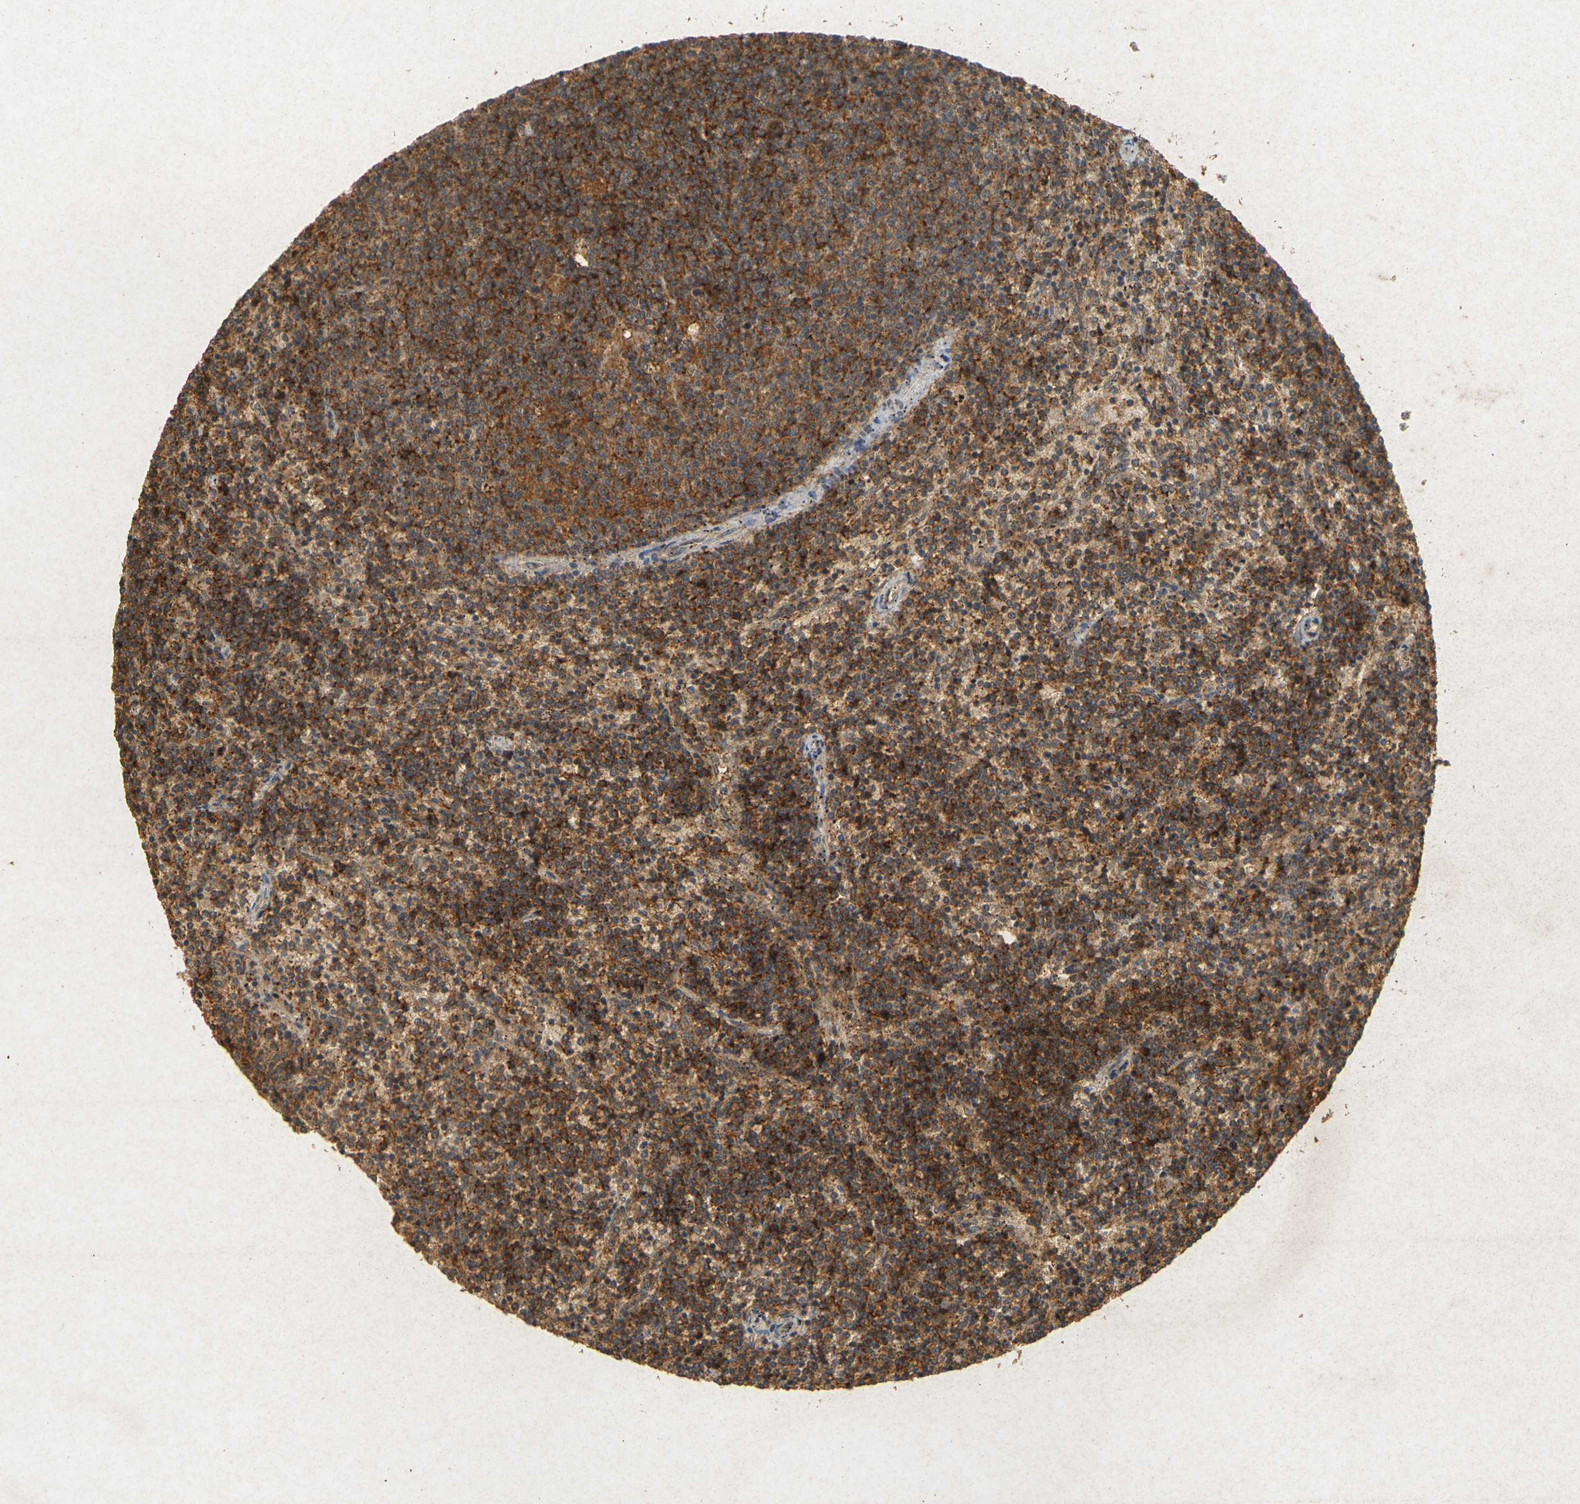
{"staining": {"intensity": "strong", "quantity": ">75%", "location": "cytoplasmic/membranous"}, "tissue": "lymphoma", "cell_type": "Tumor cells", "image_type": "cancer", "snomed": [{"axis": "morphology", "description": "Malignant lymphoma, non-Hodgkin's type, Low grade"}, {"axis": "topography", "description": "Spleen"}], "caption": "Protein staining of lymphoma tissue demonstrates strong cytoplasmic/membranous positivity in approximately >75% of tumor cells.", "gene": "ERN1", "patient": {"sex": "female", "age": 50}}